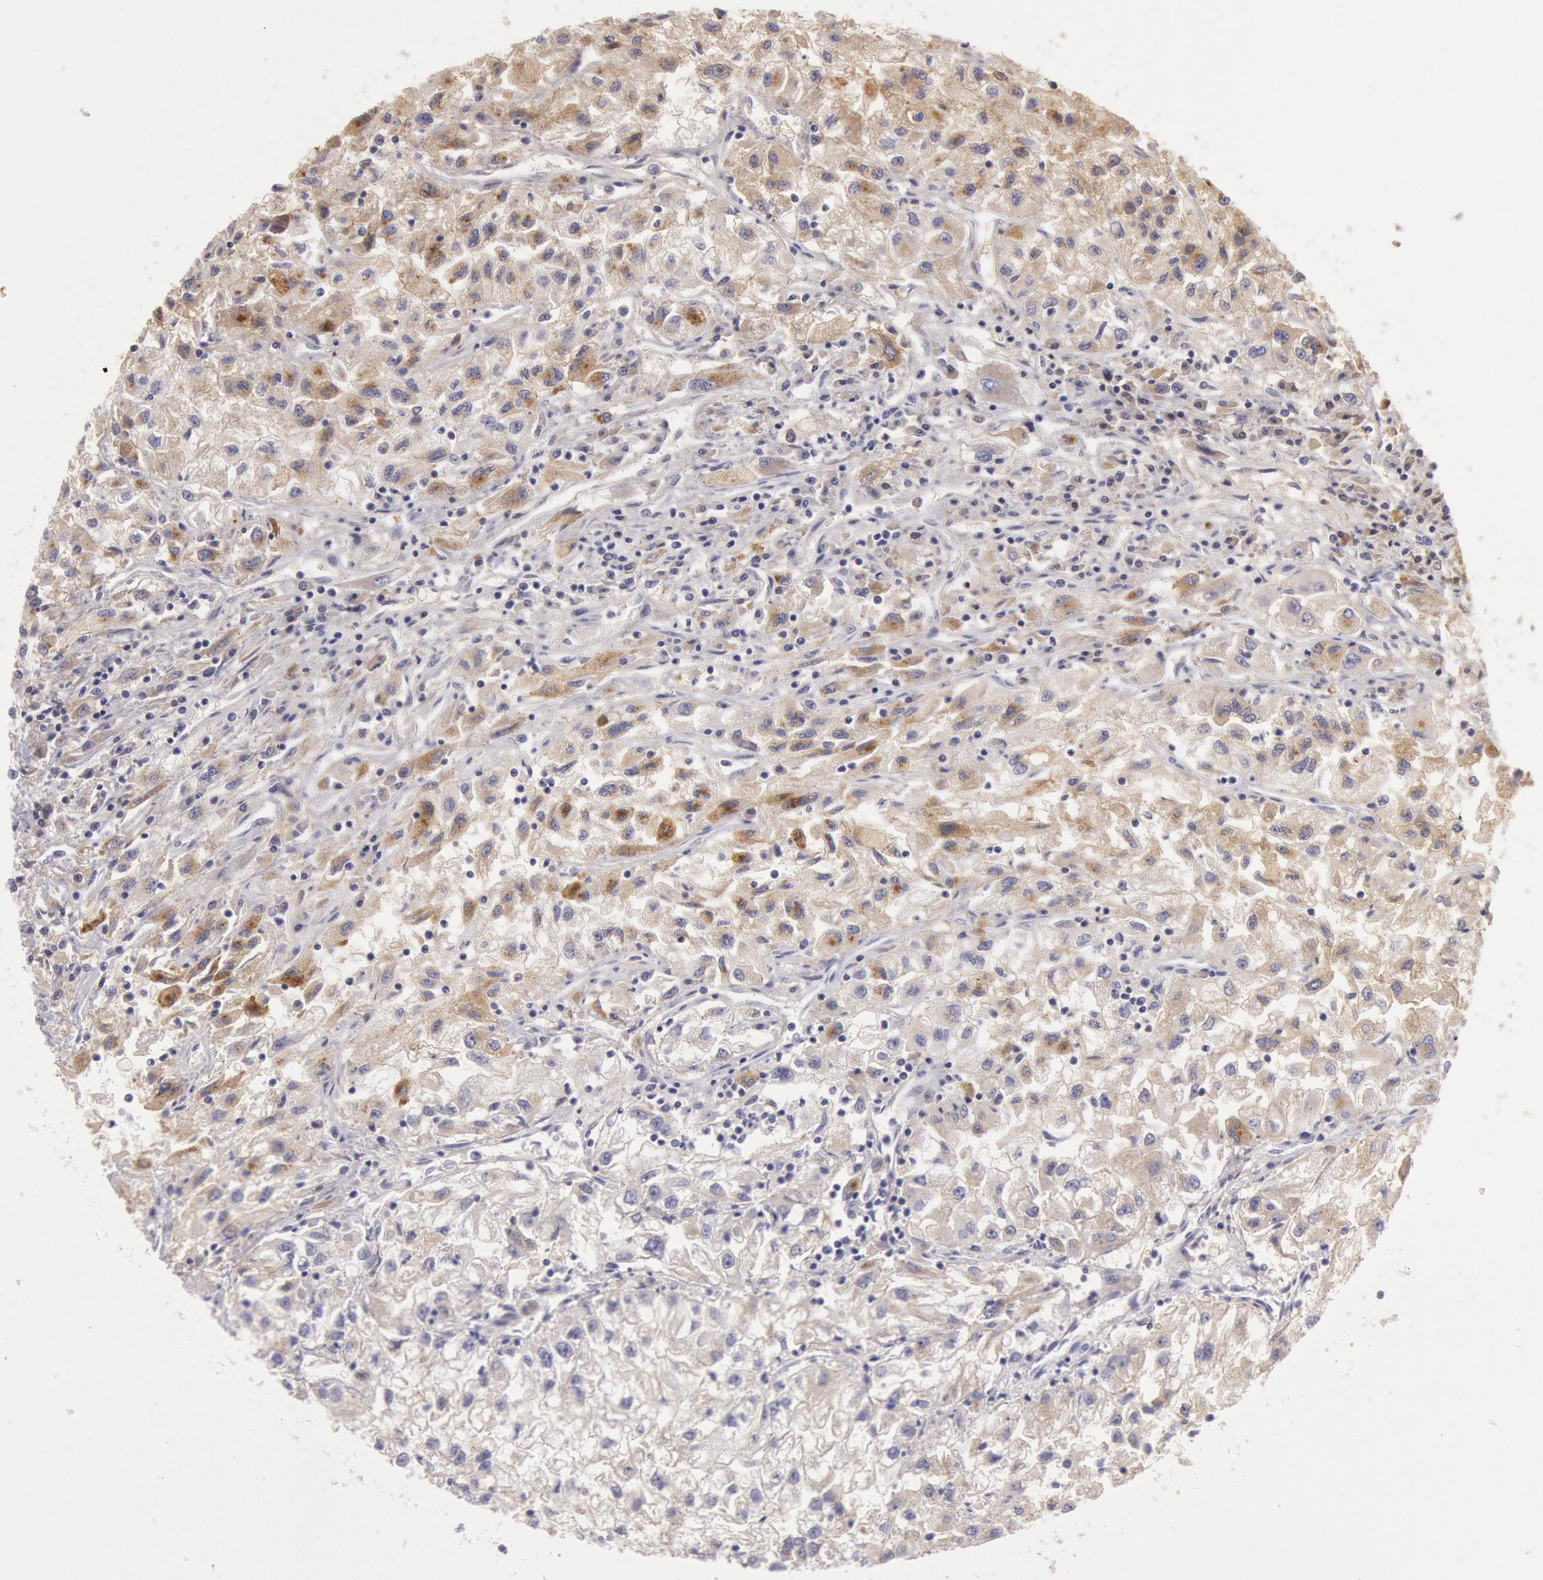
{"staining": {"intensity": "weak", "quantity": "<25%", "location": "cytoplasmic/membranous"}, "tissue": "renal cancer", "cell_type": "Tumor cells", "image_type": "cancer", "snomed": [{"axis": "morphology", "description": "Adenocarcinoma, NOS"}, {"axis": "topography", "description": "Kidney"}], "caption": "IHC micrograph of human renal adenocarcinoma stained for a protein (brown), which reveals no expression in tumor cells. (Immunohistochemistry (ihc), brightfield microscopy, high magnification).", "gene": "C1R", "patient": {"sex": "male", "age": 59}}